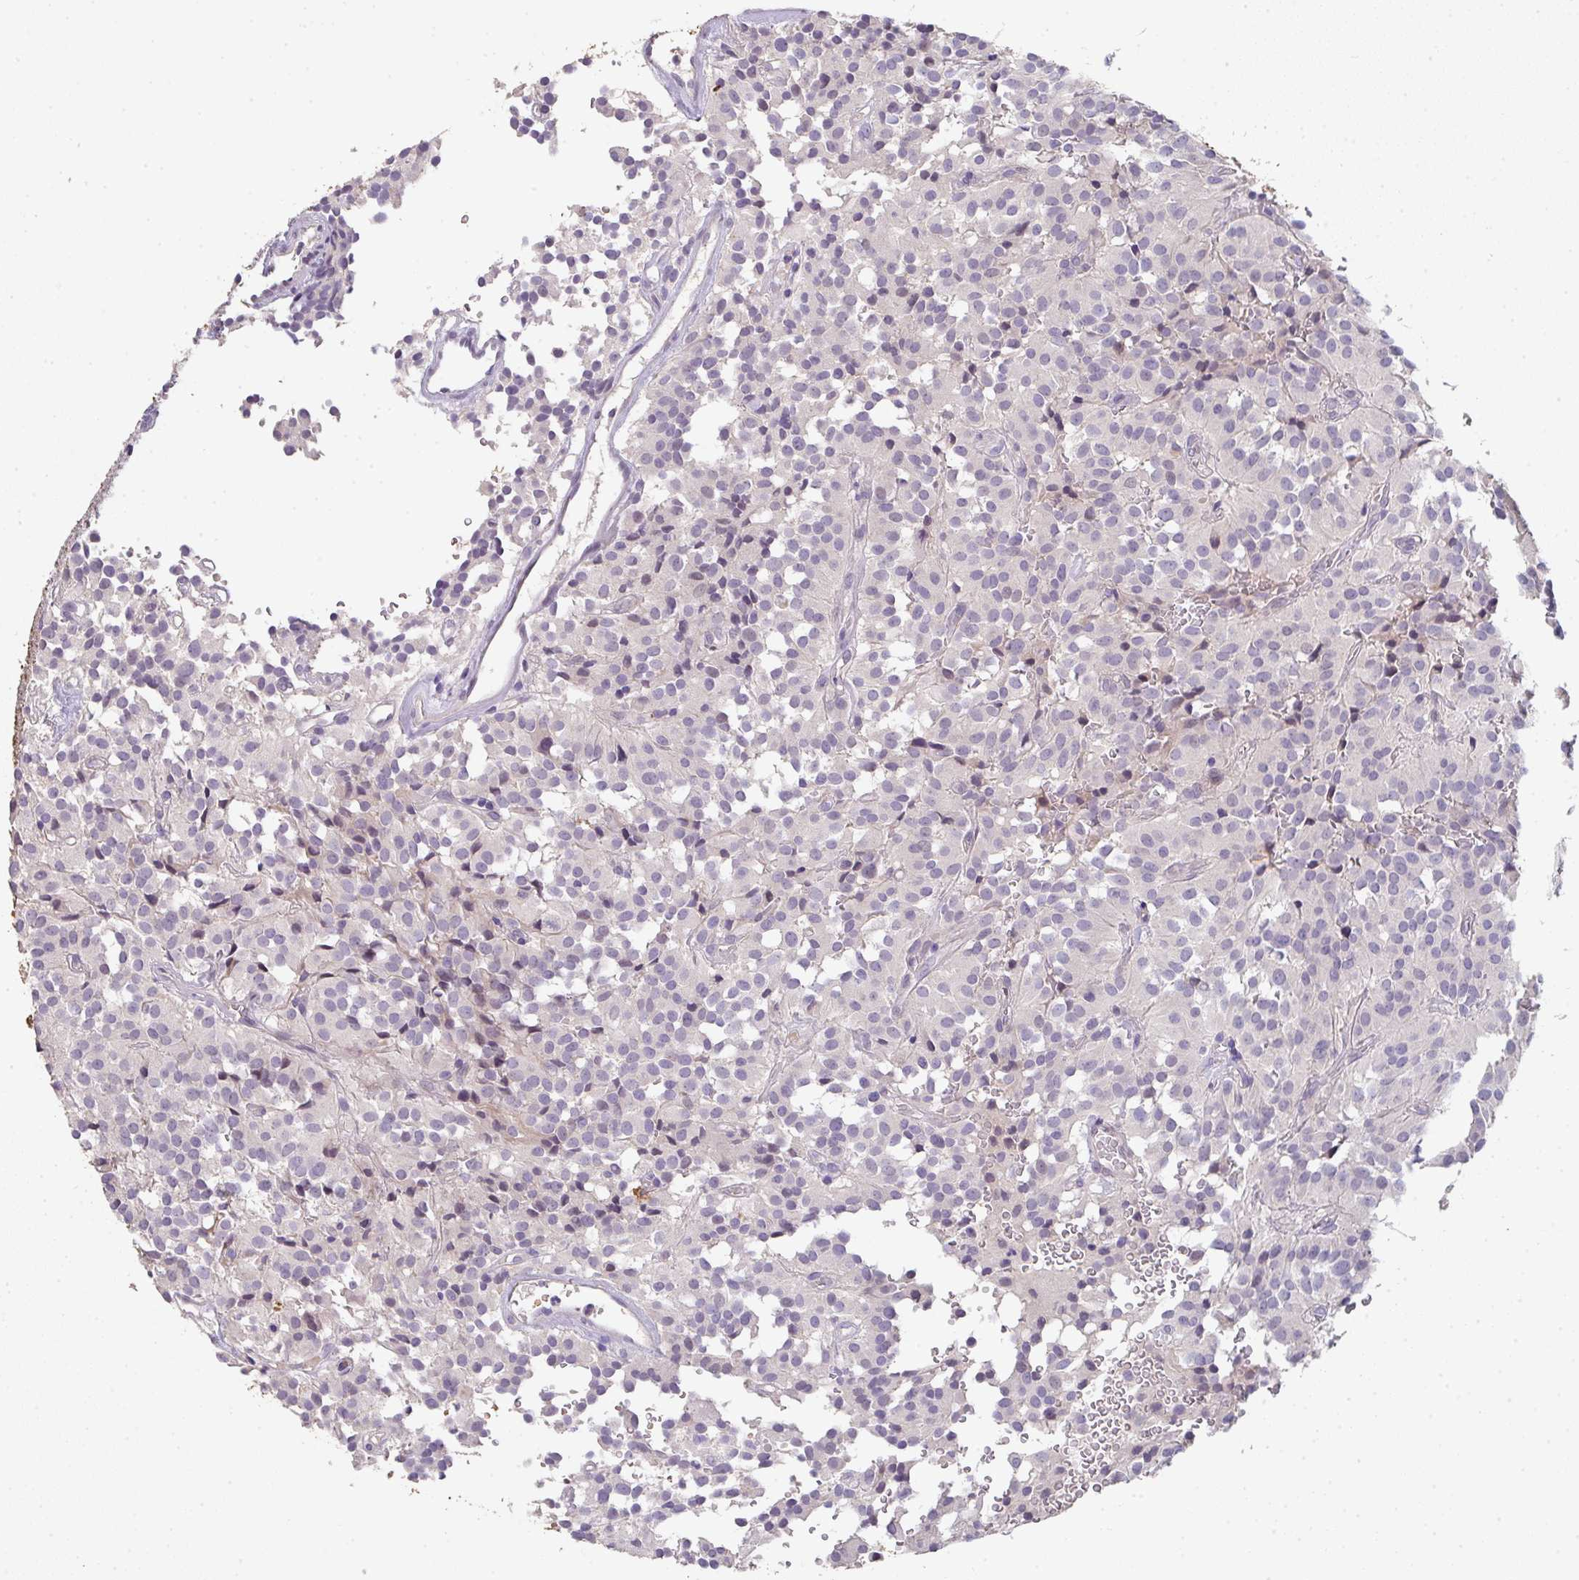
{"staining": {"intensity": "negative", "quantity": "none", "location": "none"}, "tissue": "glioma", "cell_type": "Tumor cells", "image_type": "cancer", "snomed": [{"axis": "morphology", "description": "Glioma, malignant, Low grade"}, {"axis": "topography", "description": "Brain"}], "caption": "Immunohistochemistry photomicrograph of neoplastic tissue: low-grade glioma (malignant) stained with DAB (3,3'-diaminobenzidine) displays no significant protein staining in tumor cells. The staining was performed using DAB (3,3'-diaminobenzidine) to visualize the protein expression in brown, while the nuclei were stained in blue with hematoxylin (Magnification: 20x).", "gene": "TNFRSF10A", "patient": {"sex": "male", "age": 42}}